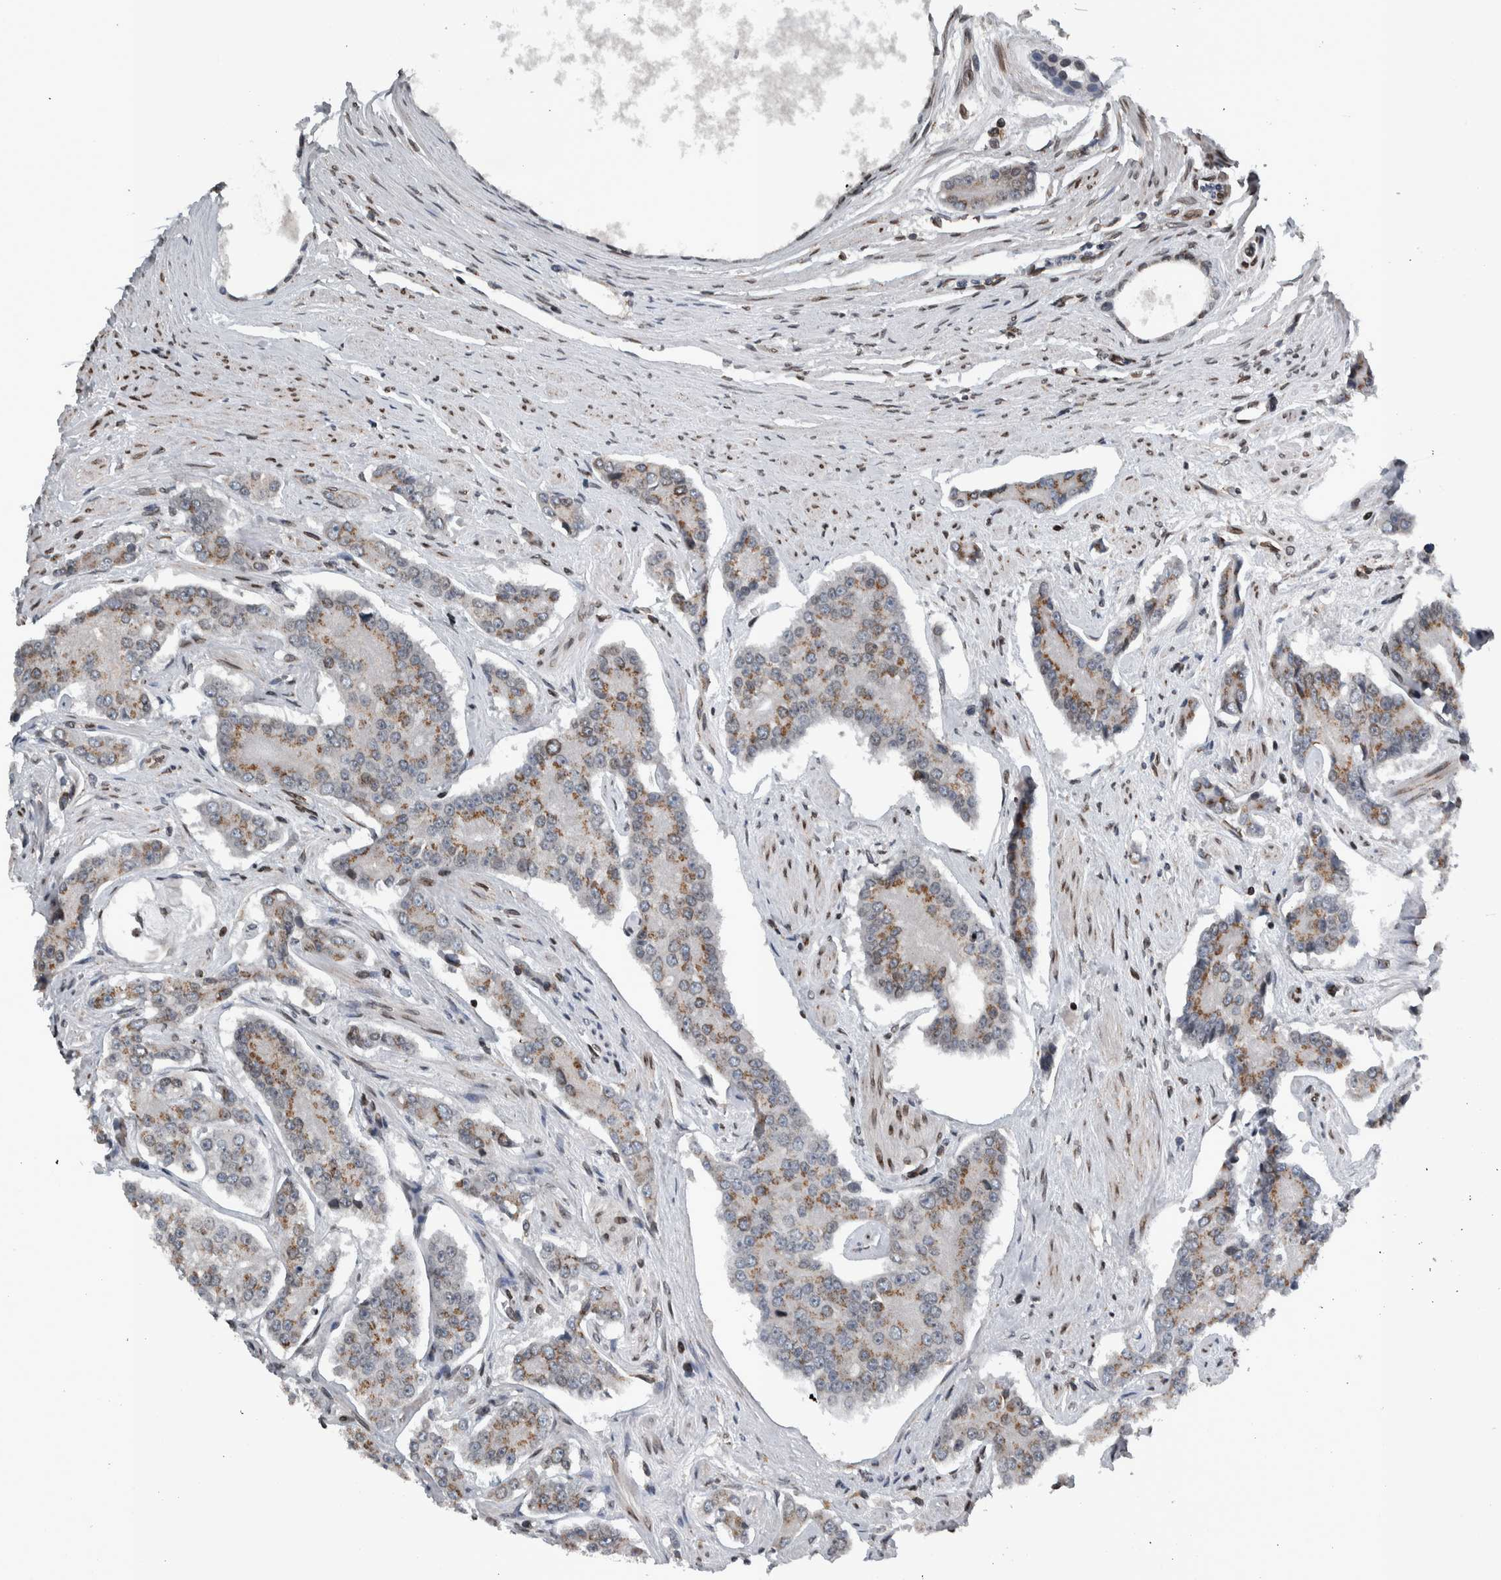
{"staining": {"intensity": "moderate", "quantity": ">75%", "location": "cytoplasmic/membranous"}, "tissue": "prostate cancer", "cell_type": "Tumor cells", "image_type": "cancer", "snomed": [{"axis": "morphology", "description": "Adenocarcinoma, High grade"}, {"axis": "topography", "description": "Prostate"}], "caption": "Immunohistochemistry (IHC) (DAB (3,3'-diaminobenzidine)) staining of human prostate cancer (high-grade adenocarcinoma) demonstrates moderate cytoplasmic/membranous protein staining in approximately >75% of tumor cells. (DAB = brown stain, brightfield microscopy at high magnification).", "gene": "FAM135B", "patient": {"sex": "male", "age": 71}}